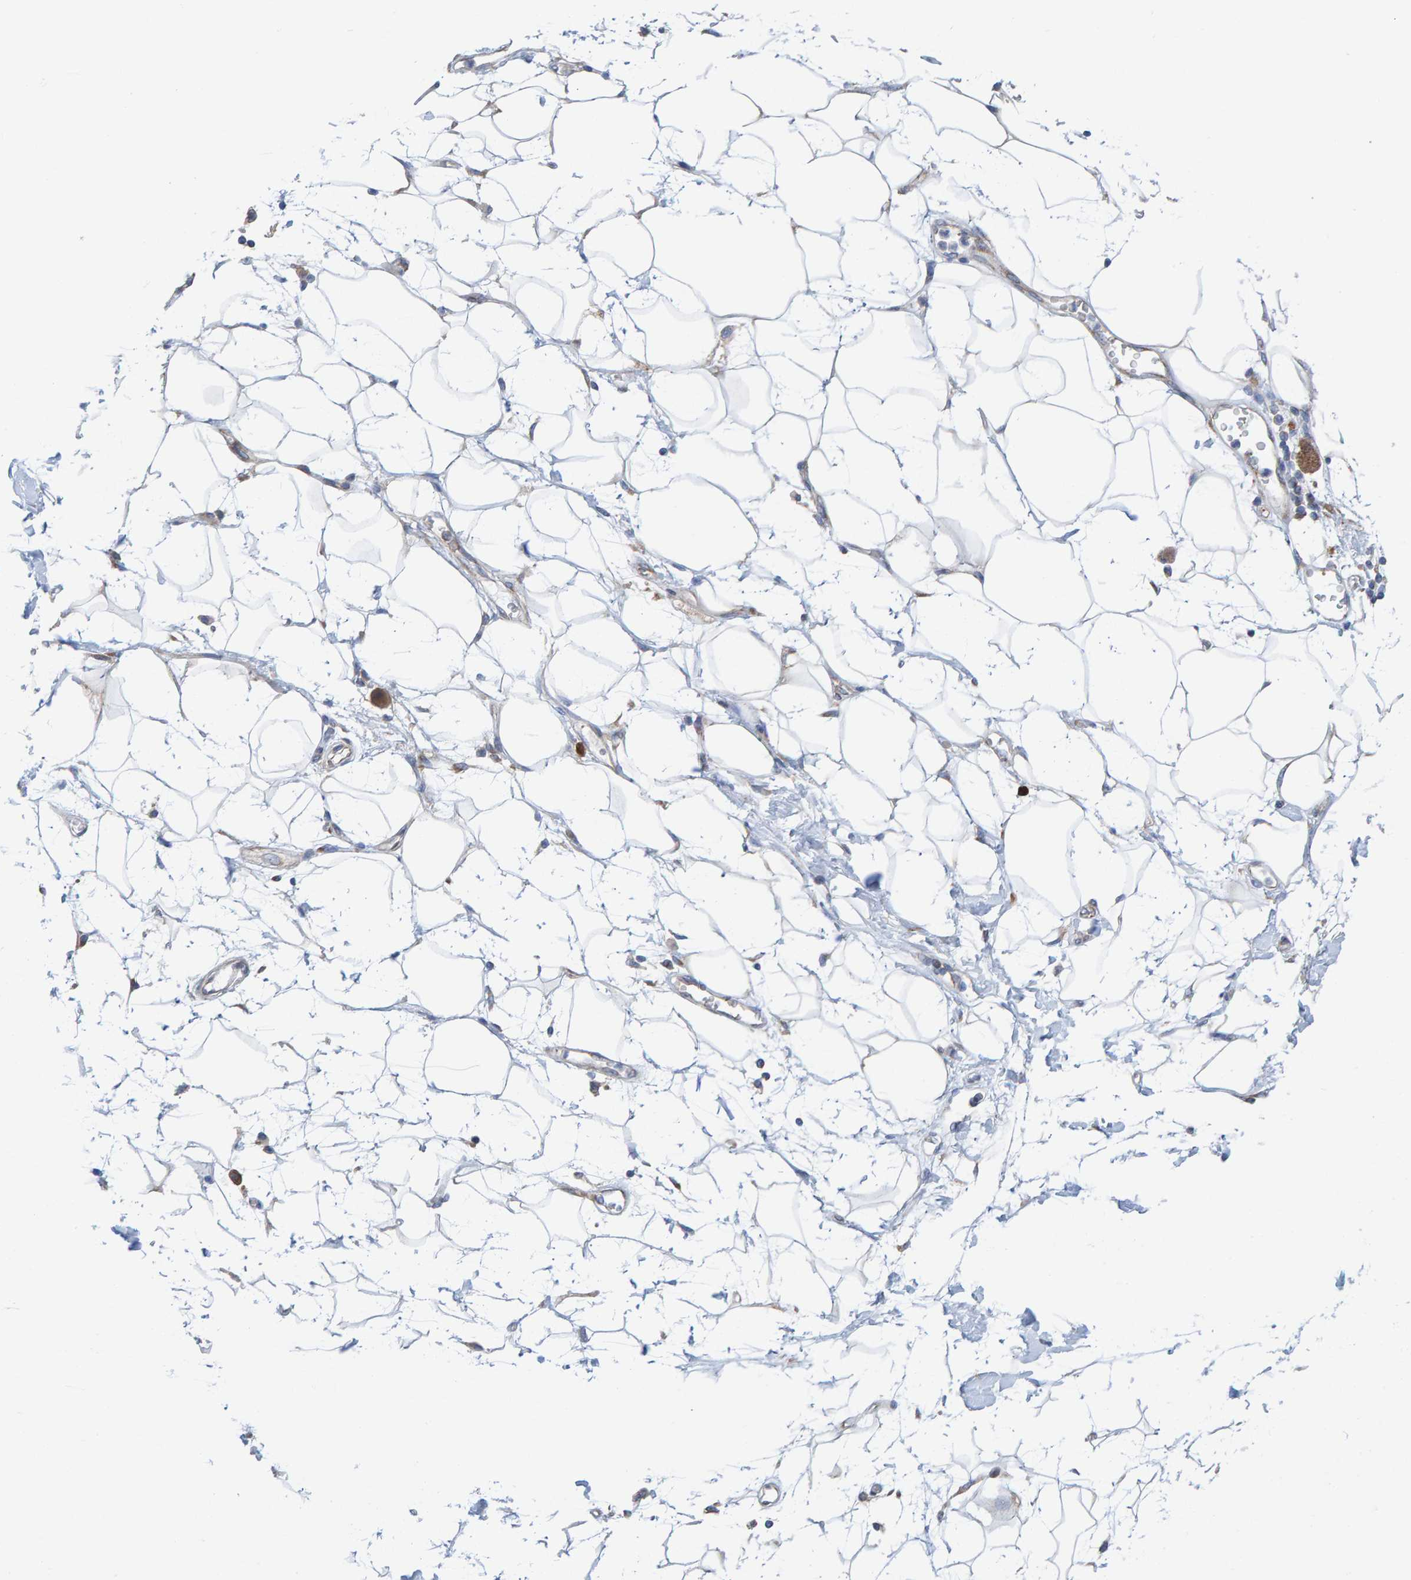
{"staining": {"intensity": "negative", "quantity": "none", "location": "none"}, "tissue": "adipose tissue", "cell_type": "Adipocytes", "image_type": "normal", "snomed": [{"axis": "morphology", "description": "Normal tissue, NOS"}, {"axis": "morphology", "description": "Adenocarcinoma, NOS"}, {"axis": "topography", "description": "Duodenum"}, {"axis": "topography", "description": "Peripheral nerve tissue"}], "caption": "Adipocytes are negative for protein expression in normal human adipose tissue. (Immunohistochemistry (ihc), brightfield microscopy, high magnification).", "gene": "CDK5RAP3", "patient": {"sex": "female", "age": 60}}